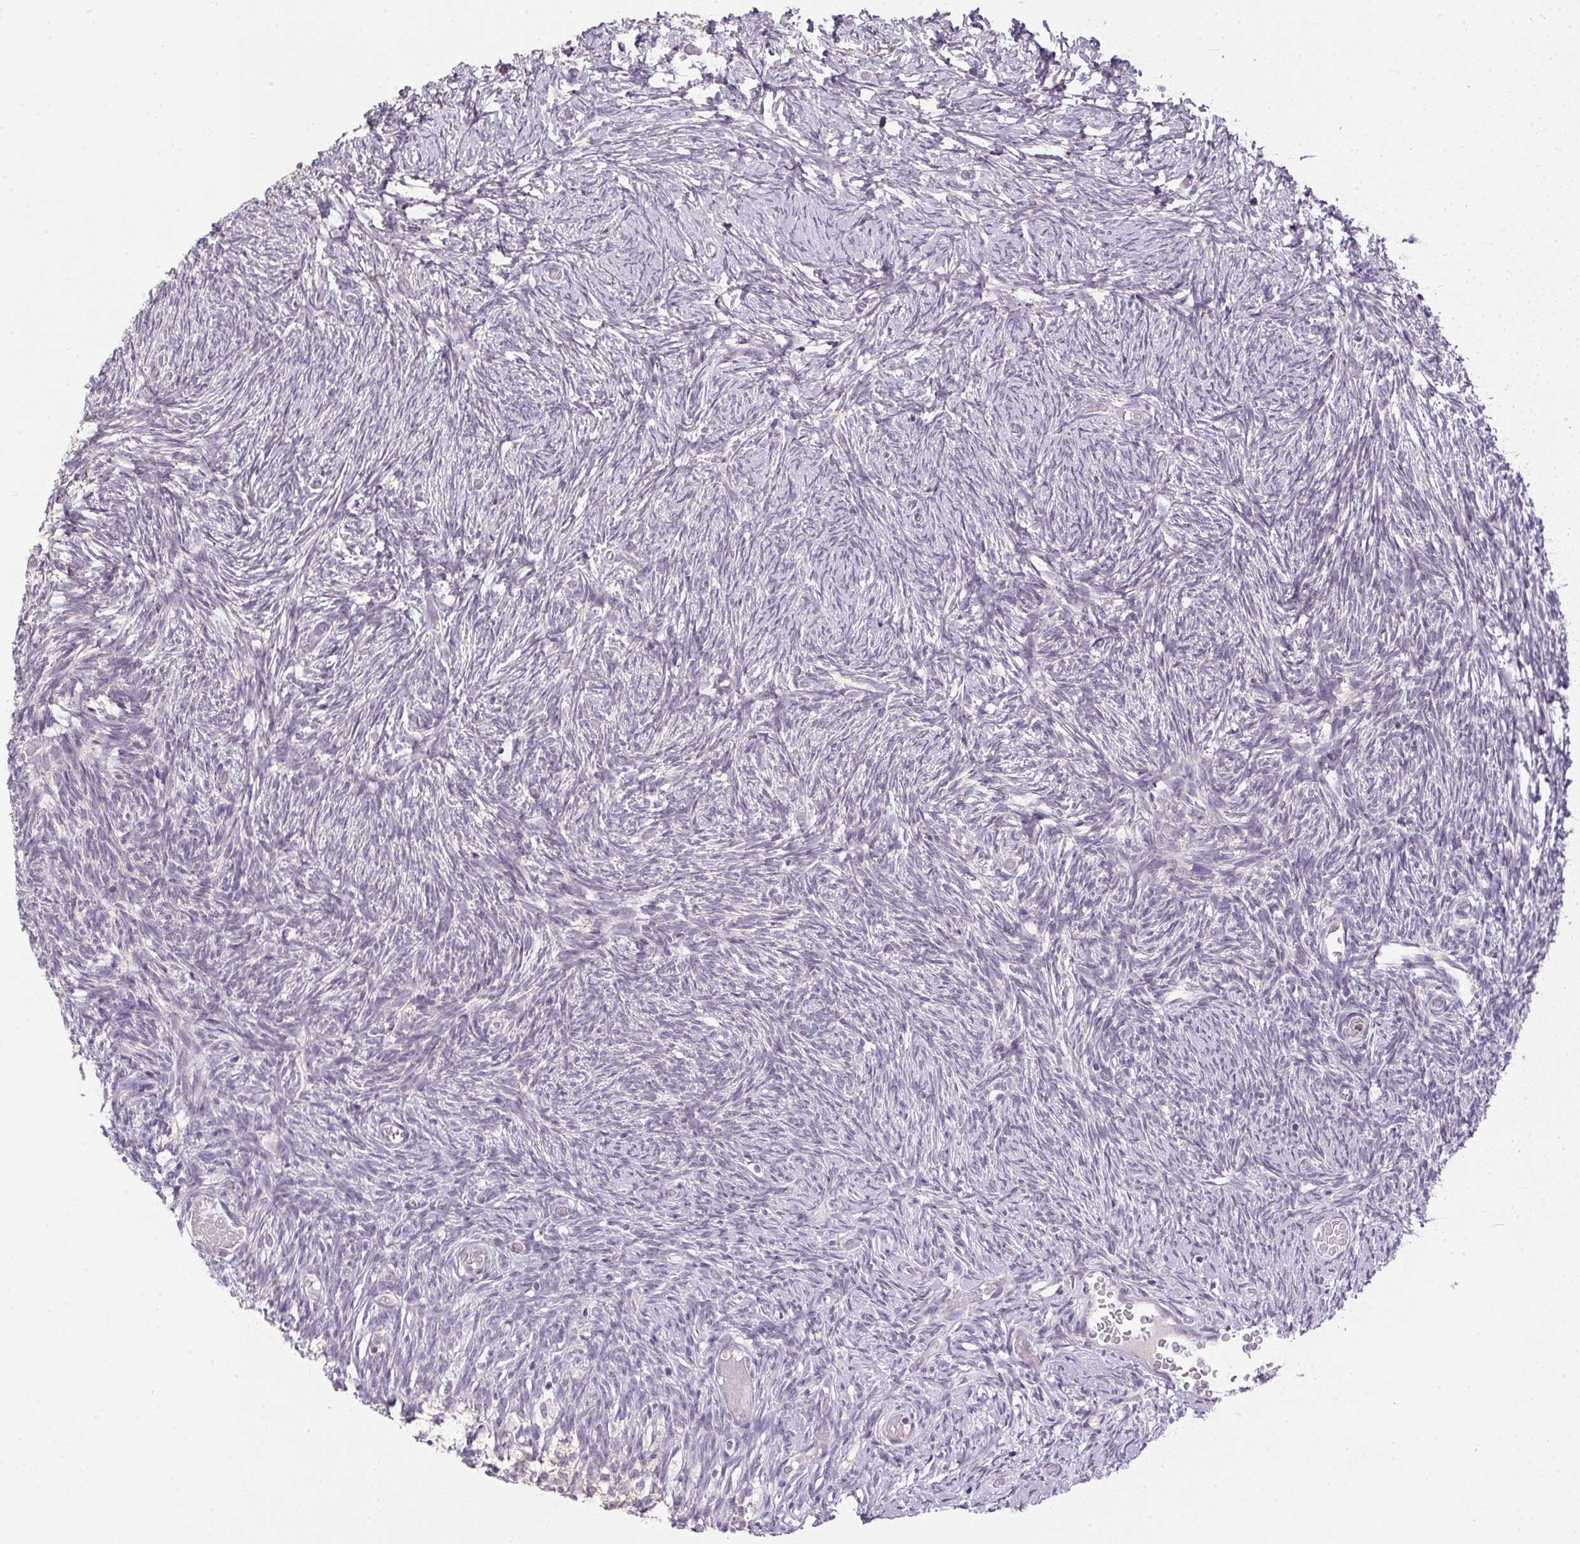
{"staining": {"intensity": "negative", "quantity": "none", "location": "none"}, "tissue": "ovary", "cell_type": "Follicle cells", "image_type": "normal", "snomed": [{"axis": "morphology", "description": "Normal tissue, NOS"}, {"axis": "topography", "description": "Ovary"}], "caption": "Immunohistochemical staining of benign ovary exhibits no significant expression in follicle cells.", "gene": "SPACA9", "patient": {"sex": "female", "age": 39}}